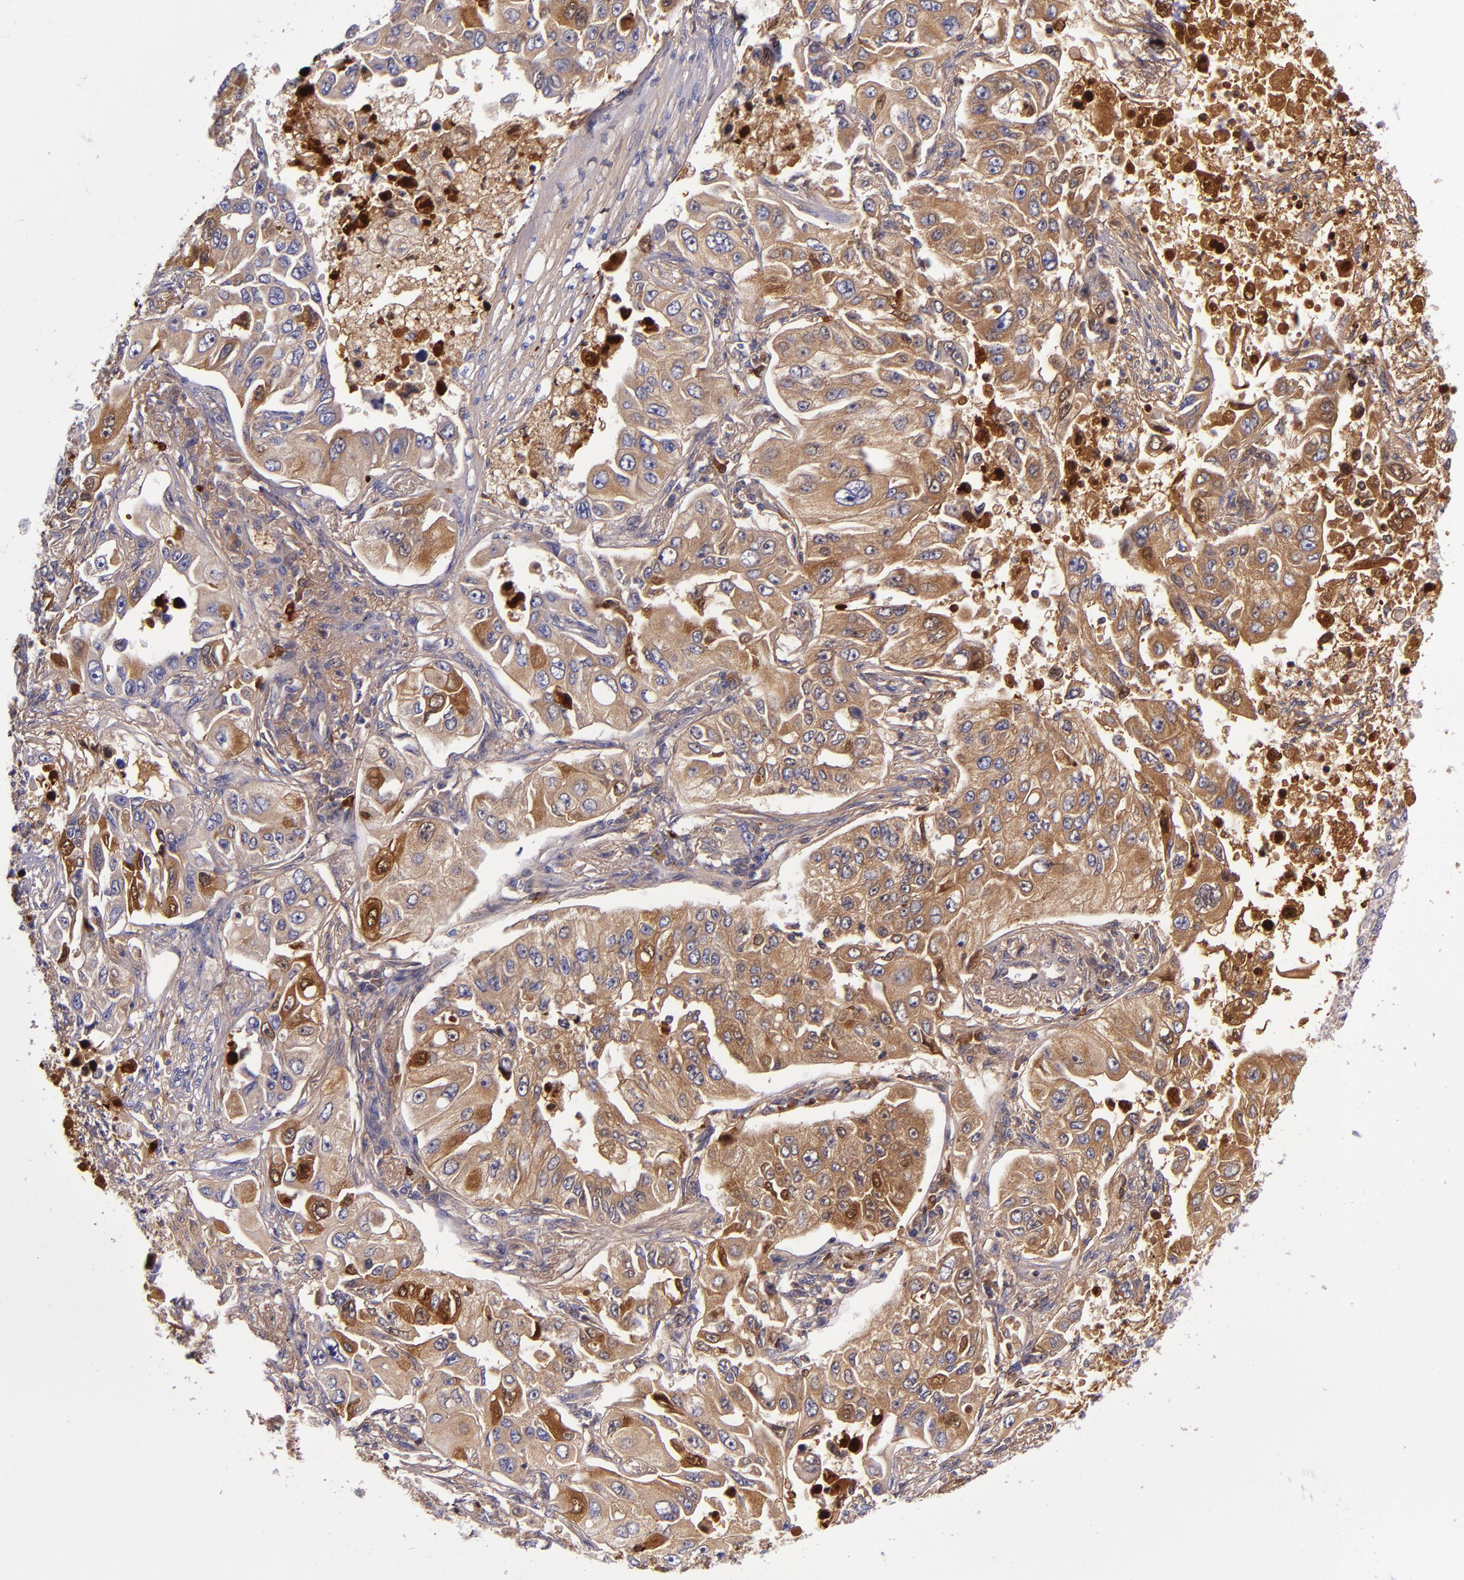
{"staining": {"intensity": "strong", "quantity": "25%-75%", "location": "cytoplasmic/membranous"}, "tissue": "lung cancer", "cell_type": "Tumor cells", "image_type": "cancer", "snomed": [{"axis": "morphology", "description": "Adenocarcinoma, NOS"}, {"axis": "topography", "description": "Lung"}], "caption": "Protein expression analysis of lung cancer (adenocarcinoma) demonstrates strong cytoplasmic/membranous positivity in about 25%-75% of tumor cells. (IHC, brightfield microscopy, high magnification).", "gene": "CLEC3B", "patient": {"sex": "male", "age": 84}}